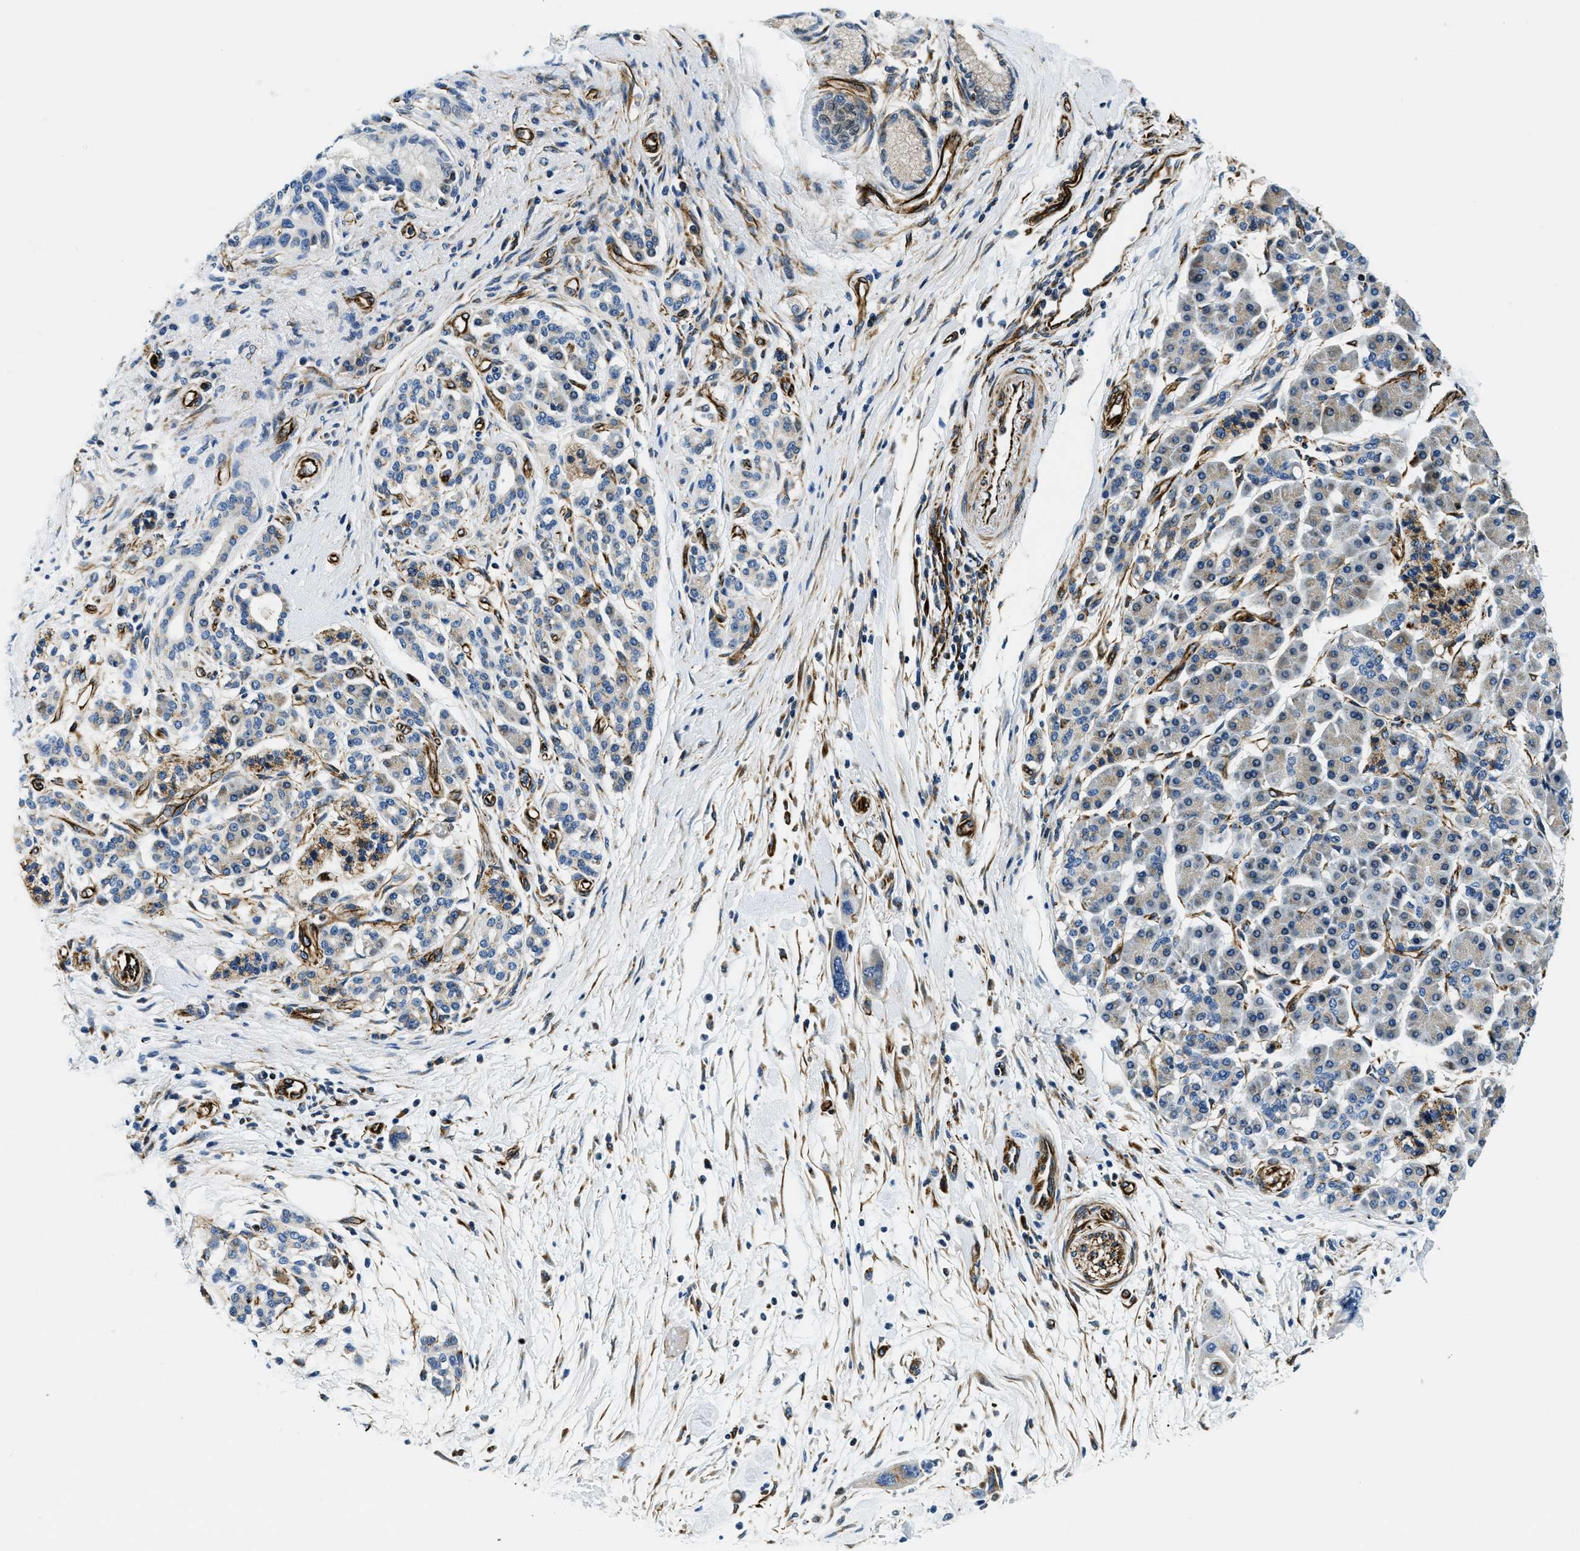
{"staining": {"intensity": "negative", "quantity": "none", "location": "none"}, "tissue": "pancreatic cancer", "cell_type": "Tumor cells", "image_type": "cancer", "snomed": [{"axis": "morphology", "description": "Normal tissue, NOS"}, {"axis": "morphology", "description": "Adenocarcinoma, NOS"}, {"axis": "topography", "description": "Pancreas"}], "caption": "Immunohistochemistry (IHC) of pancreatic cancer (adenocarcinoma) reveals no positivity in tumor cells. (IHC, brightfield microscopy, high magnification).", "gene": "GNS", "patient": {"sex": "female", "age": 71}}